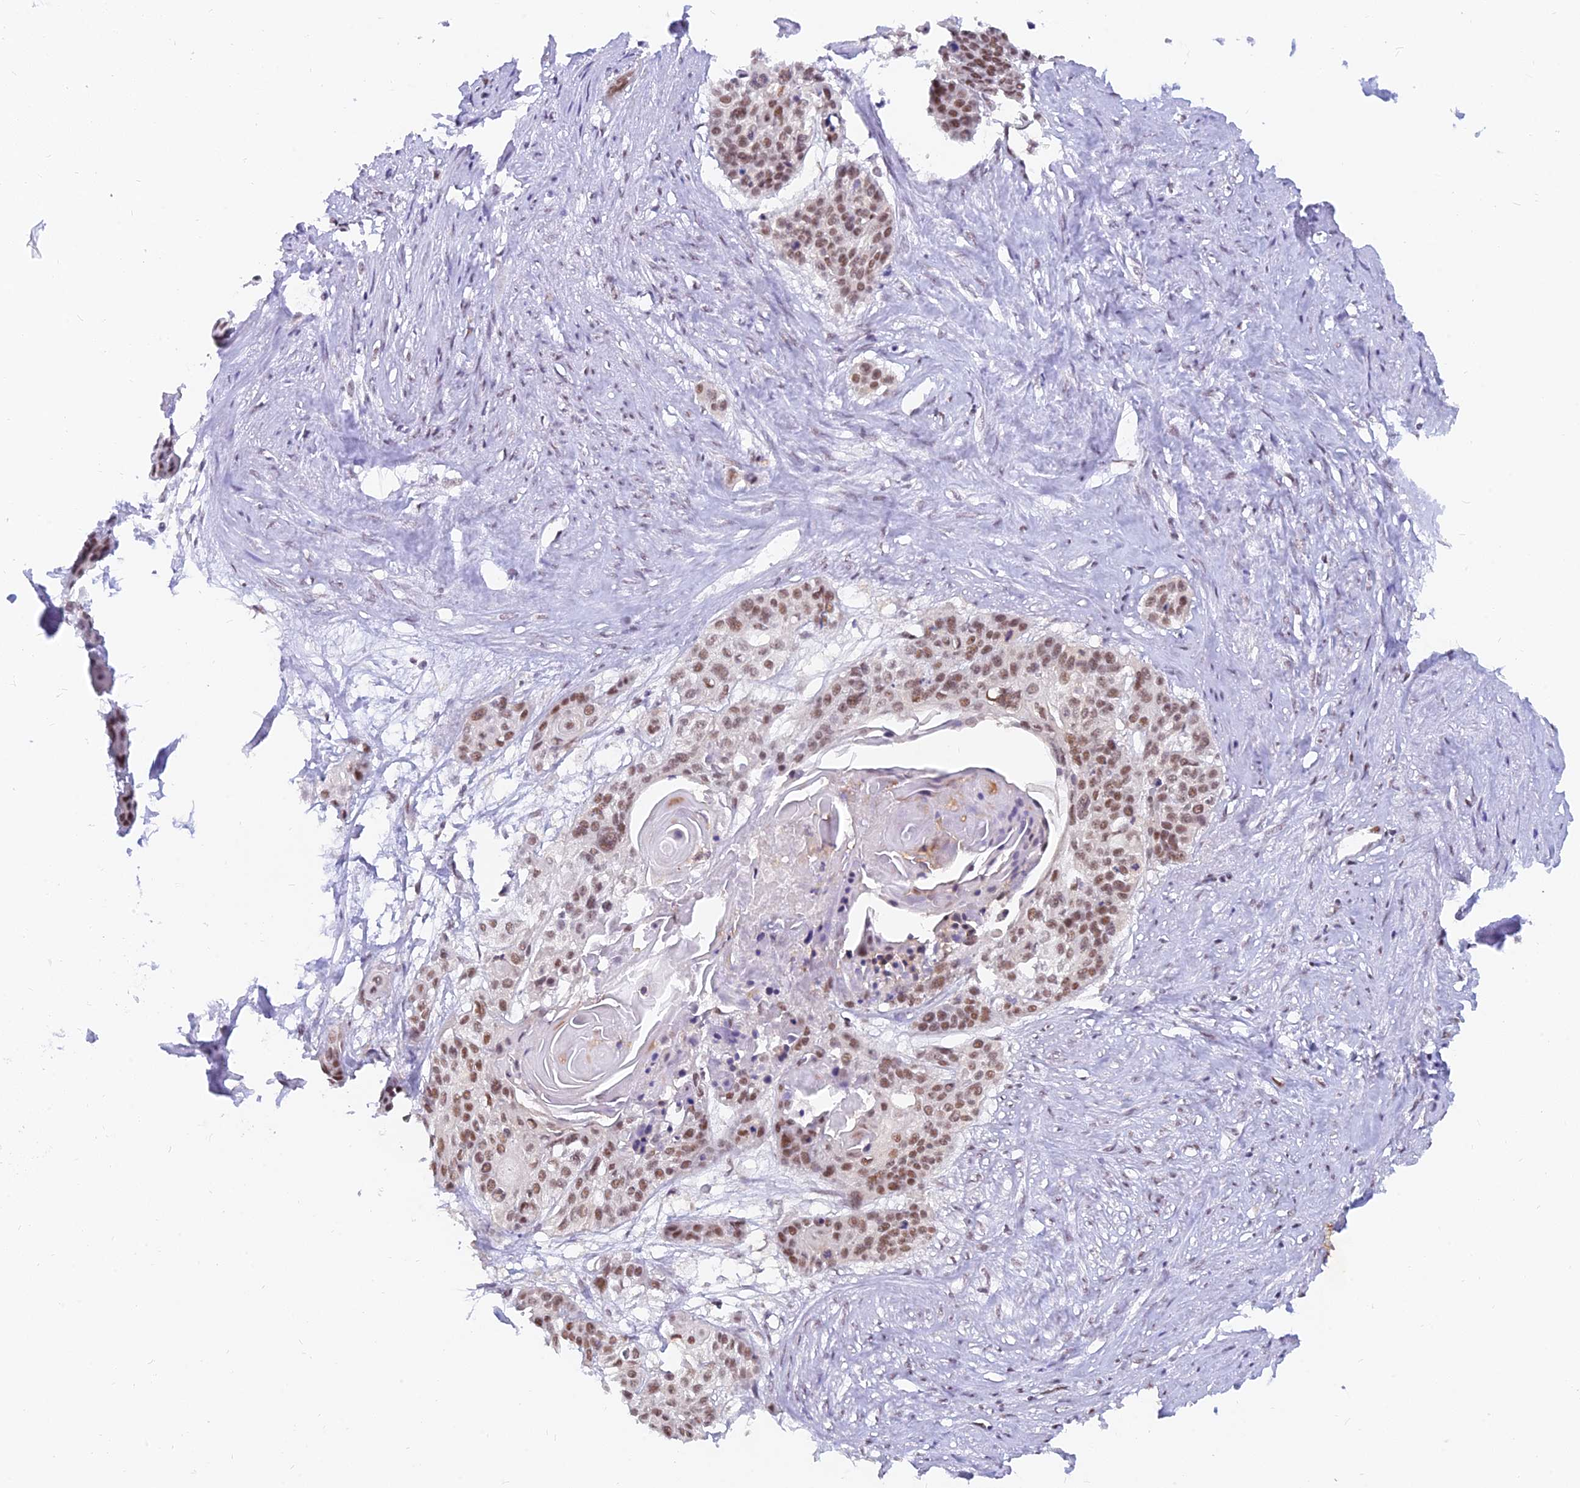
{"staining": {"intensity": "moderate", "quantity": ">75%", "location": "nuclear"}, "tissue": "cervical cancer", "cell_type": "Tumor cells", "image_type": "cancer", "snomed": [{"axis": "morphology", "description": "Squamous cell carcinoma, NOS"}, {"axis": "topography", "description": "Cervix"}], "caption": "DAB immunohistochemical staining of cervical cancer (squamous cell carcinoma) demonstrates moderate nuclear protein expression in about >75% of tumor cells.", "gene": "DPY30", "patient": {"sex": "female", "age": 57}}